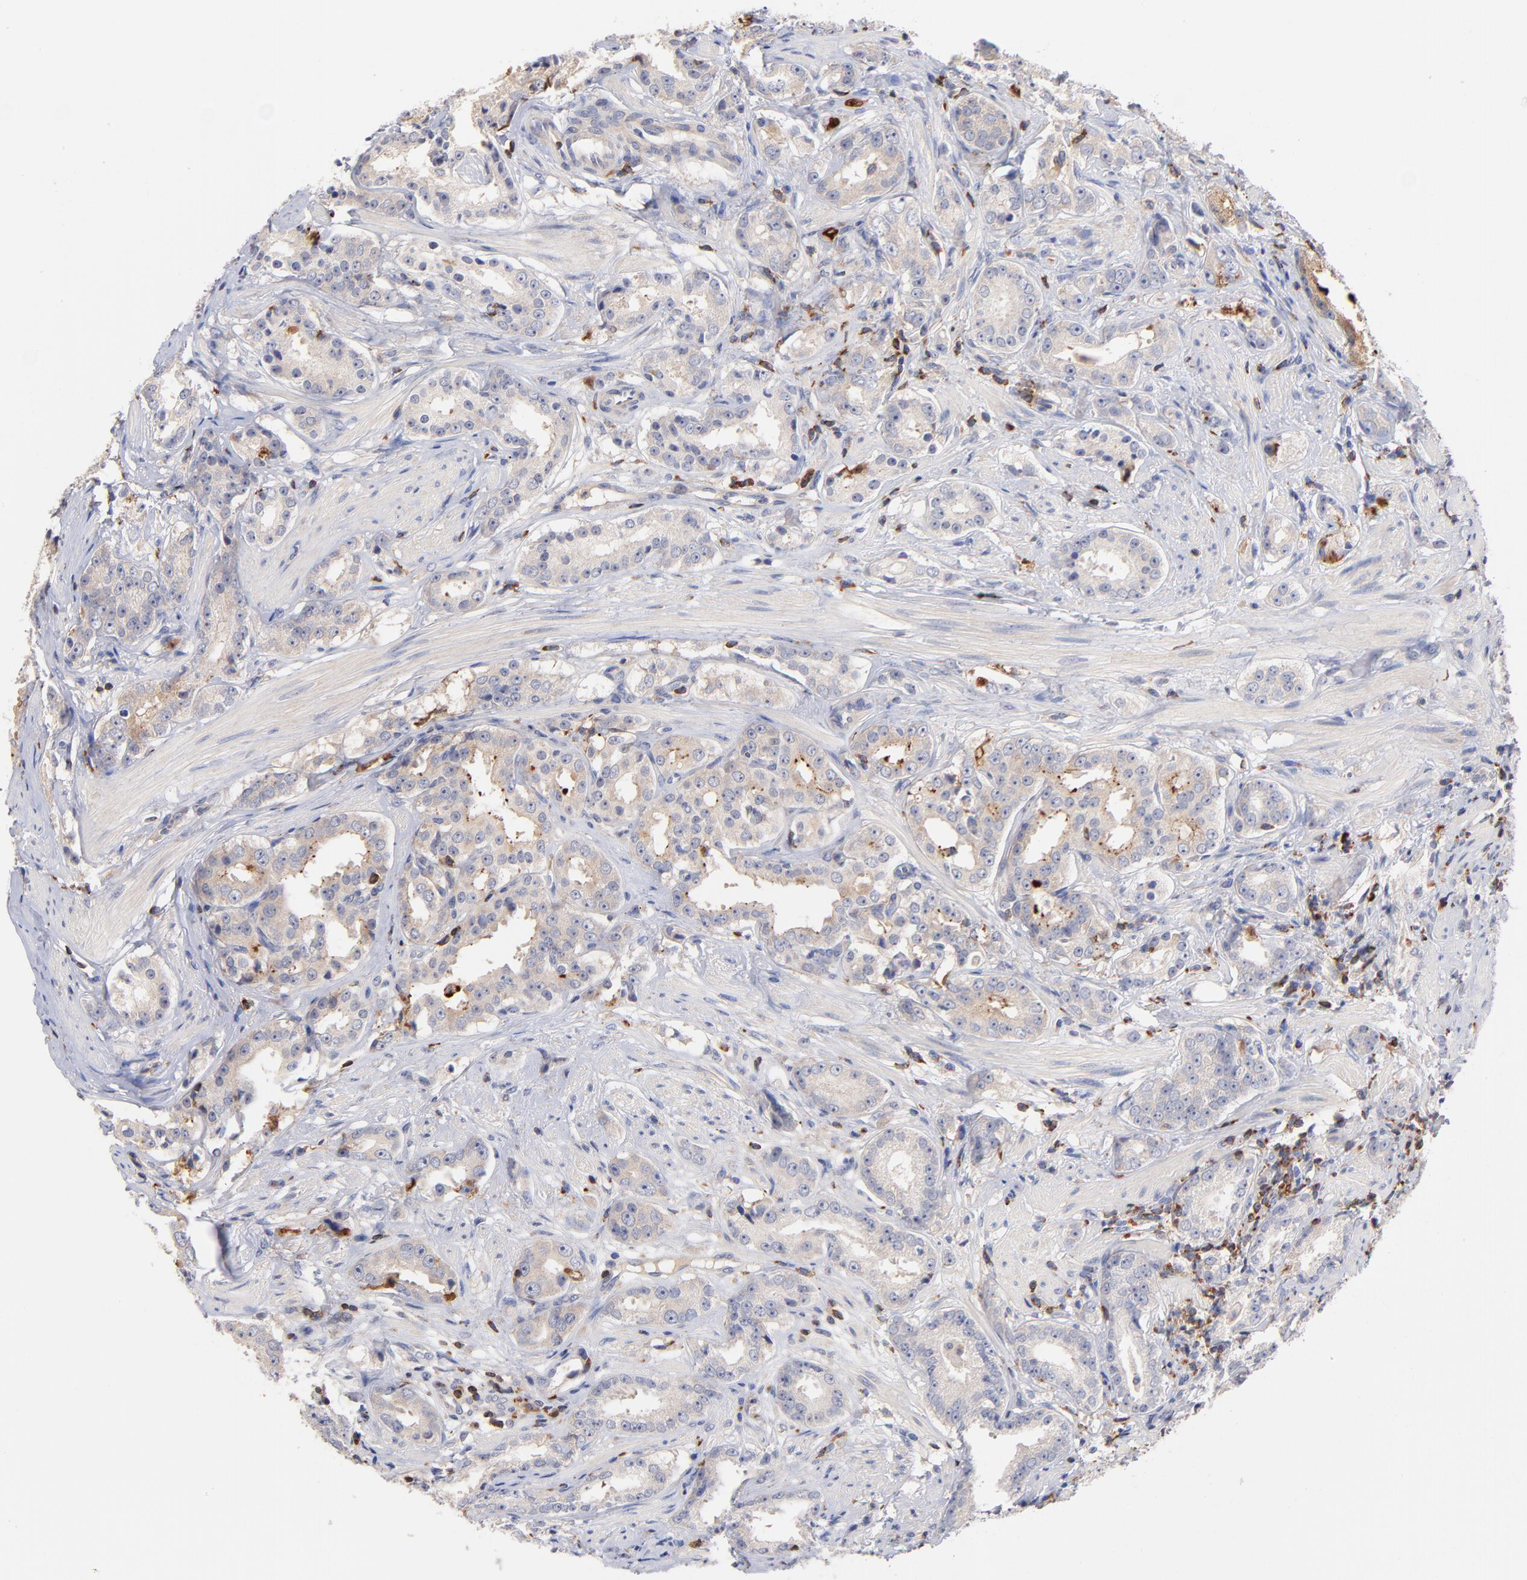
{"staining": {"intensity": "weak", "quantity": "25%-75%", "location": "cytoplasmic/membranous"}, "tissue": "prostate cancer", "cell_type": "Tumor cells", "image_type": "cancer", "snomed": [{"axis": "morphology", "description": "Adenocarcinoma, Medium grade"}, {"axis": "topography", "description": "Prostate"}], "caption": "This is an image of immunohistochemistry (IHC) staining of prostate adenocarcinoma (medium-grade), which shows weak positivity in the cytoplasmic/membranous of tumor cells.", "gene": "KREMEN2", "patient": {"sex": "male", "age": 53}}